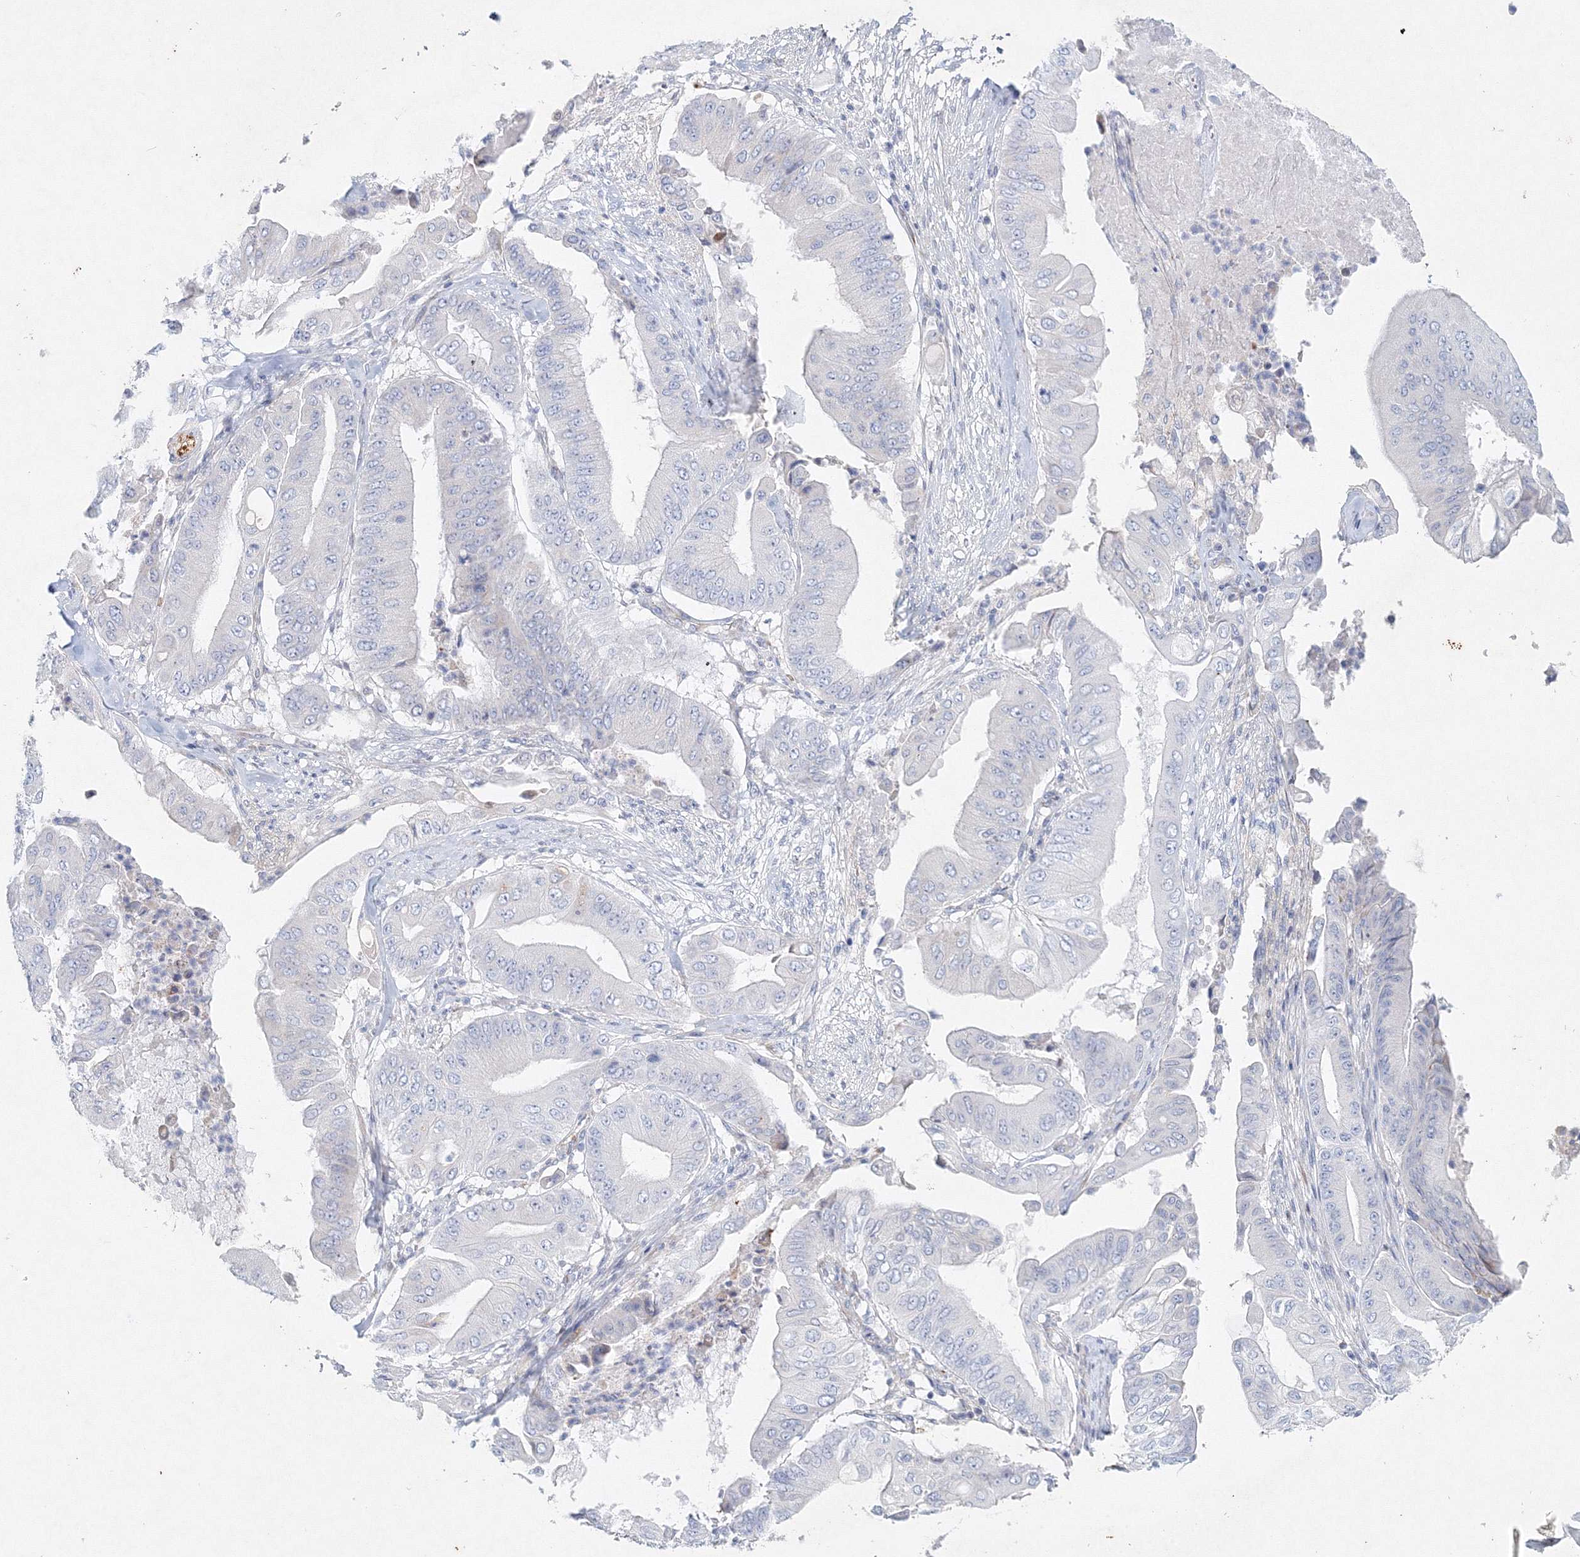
{"staining": {"intensity": "moderate", "quantity": "<25%", "location": "cytoplasmic/membranous"}, "tissue": "pancreatic cancer", "cell_type": "Tumor cells", "image_type": "cancer", "snomed": [{"axis": "morphology", "description": "Adenocarcinoma, NOS"}, {"axis": "topography", "description": "Pancreas"}], "caption": "Pancreatic cancer stained with IHC reveals moderate cytoplasmic/membranous positivity in approximately <25% of tumor cells.", "gene": "DNAH1", "patient": {"sex": "female", "age": 77}}